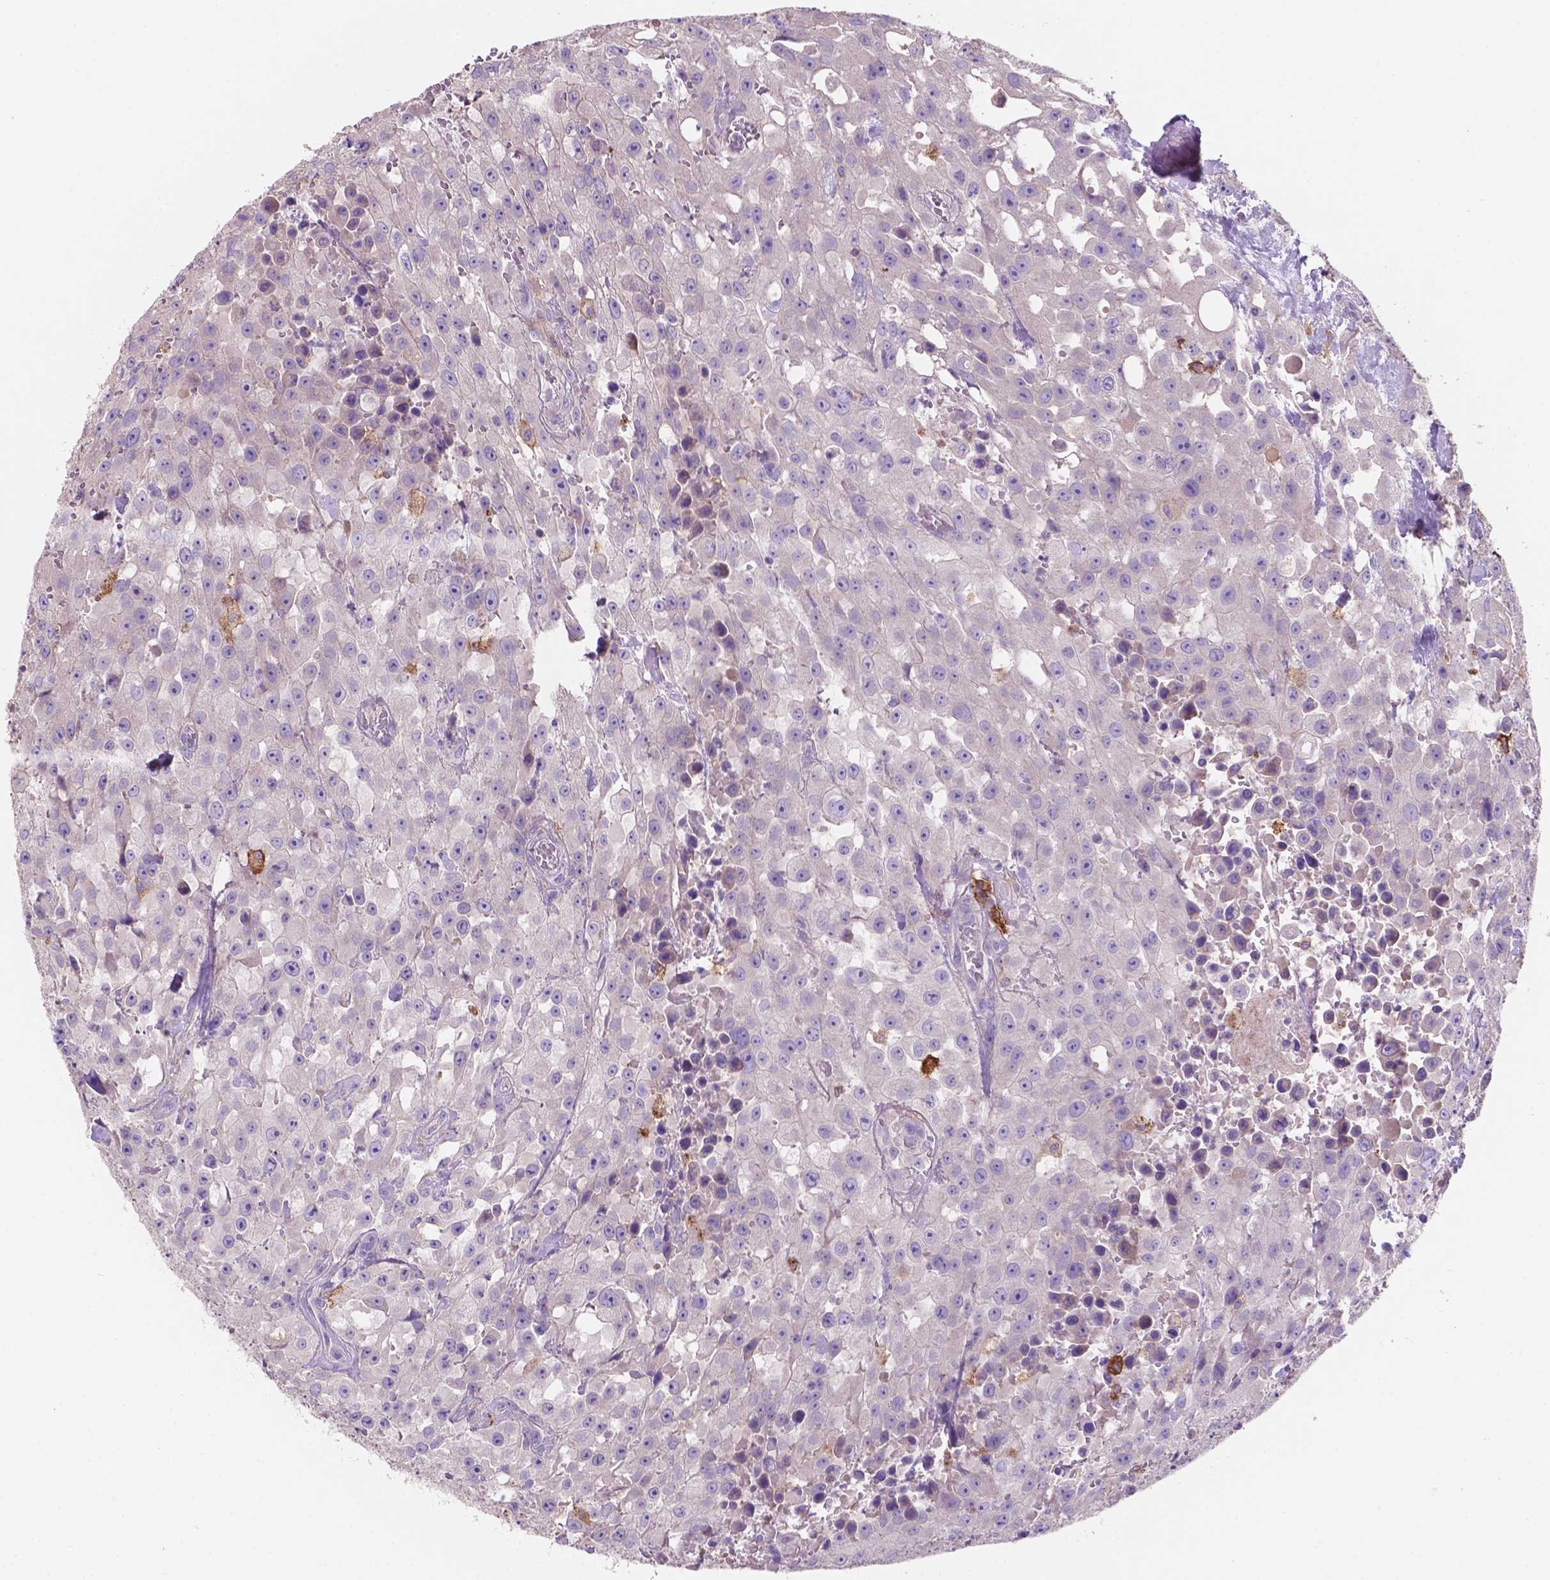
{"staining": {"intensity": "moderate", "quantity": "<25%", "location": "cytoplasmic/membranous"}, "tissue": "urothelial cancer", "cell_type": "Tumor cells", "image_type": "cancer", "snomed": [{"axis": "morphology", "description": "Urothelial carcinoma, High grade"}, {"axis": "topography", "description": "Urinary bladder"}], "caption": "Approximately <25% of tumor cells in human urothelial cancer reveal moderate cytoplasmic/membranous protein expression as visualized by brown immunohistochemical staining.", "gene": "MKRN2OS", "patient": {"sex": "male", "age": 79}}